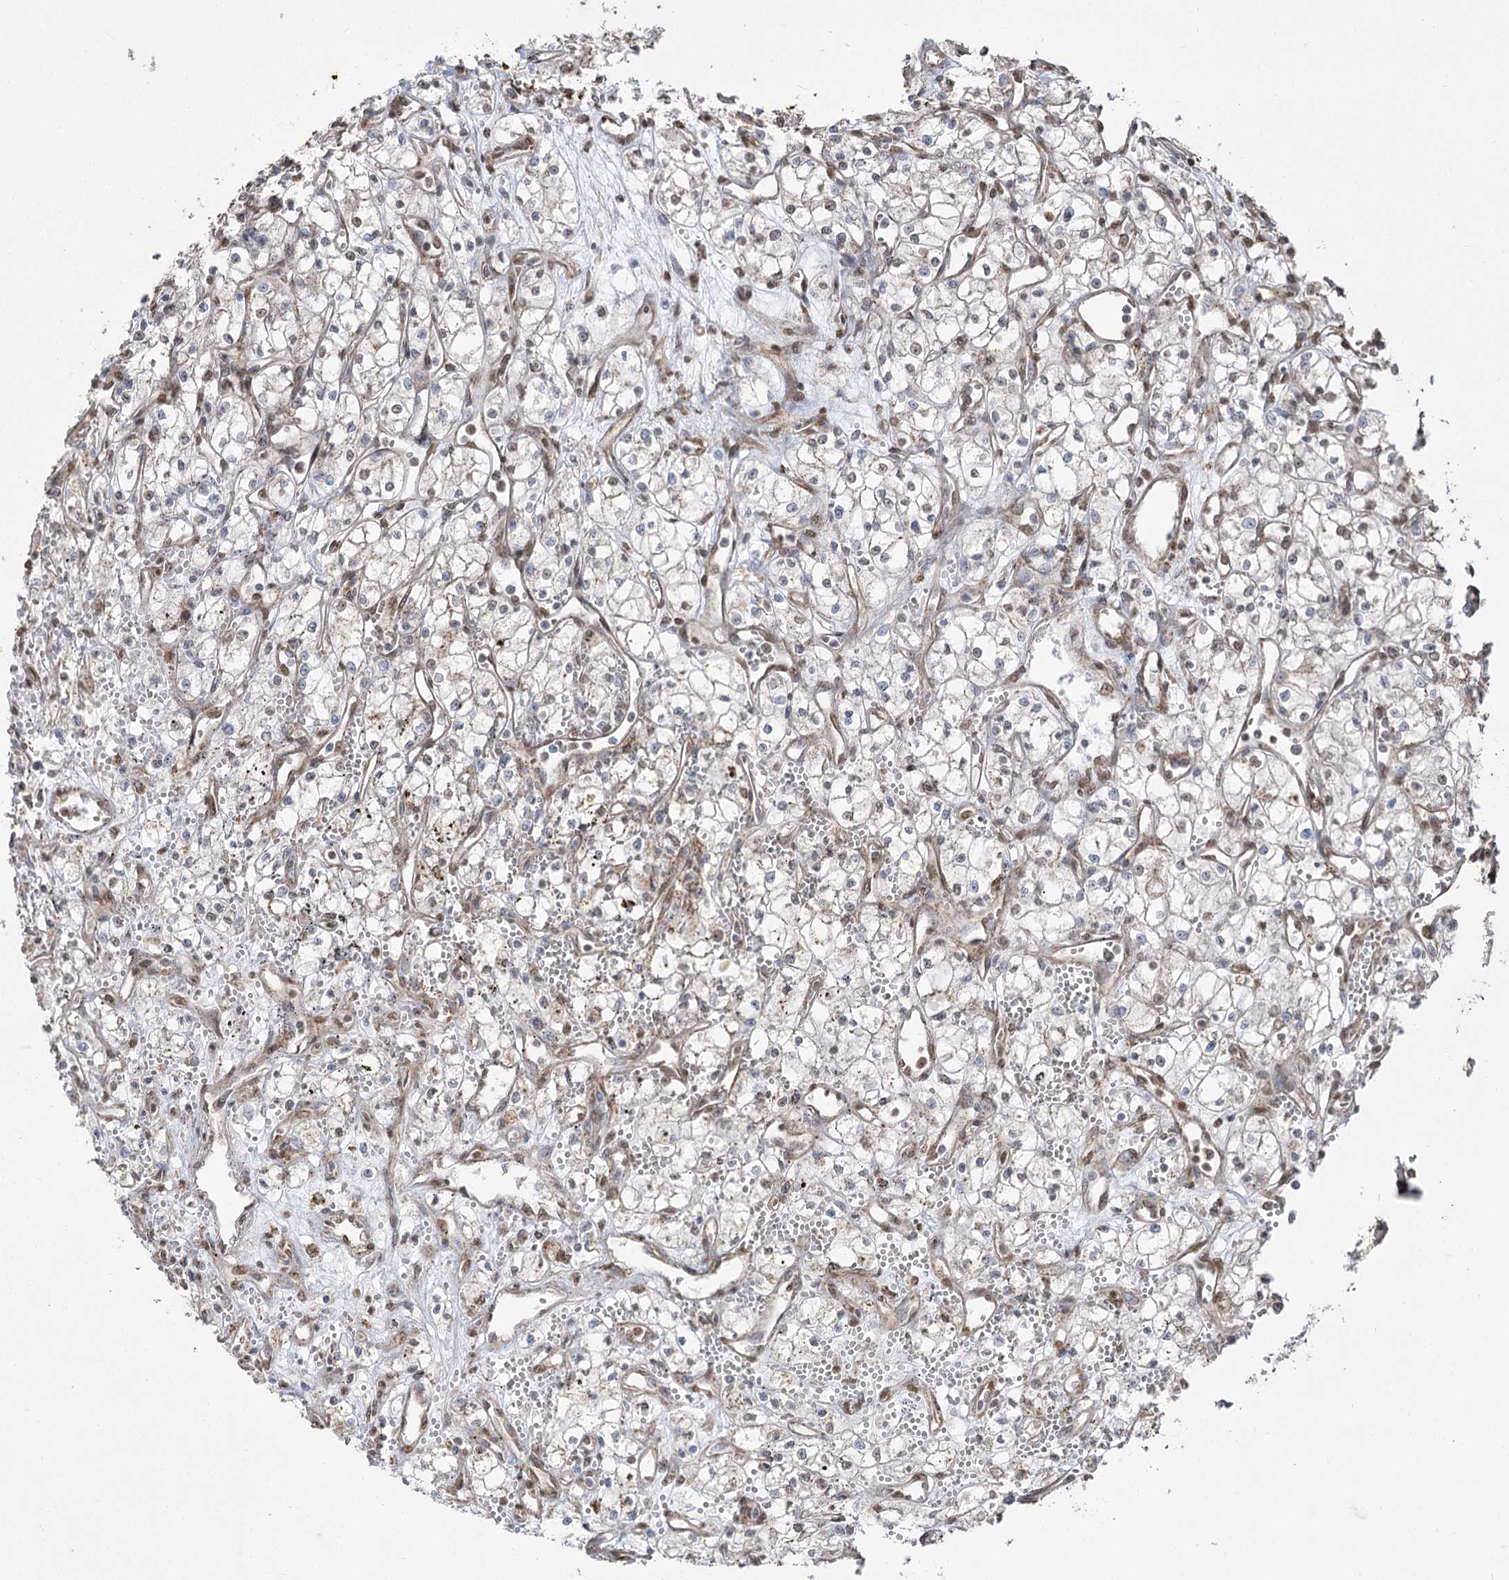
{"staining": {"intensity": "negative", "quantity": "none", "location": "none"}, "tissue": "renal cancer", "cell_type": "Tumor cells", "image_type": "cancer", "snomed": [{"axis": "morphology", "description": "Adenocarcinoma, NOS"}, {"axis": "topography", "description": "Kidney"}], "caption": "Histopathology image shows no significant protein staining in tumor cells of renal cancer. (Brightfield microscopy of DAB (3,3'-diaminobenzidine) IHC at high magnification).", "gene": "ZSCAN23", "patient": {"sex": "male", "age": 59}}